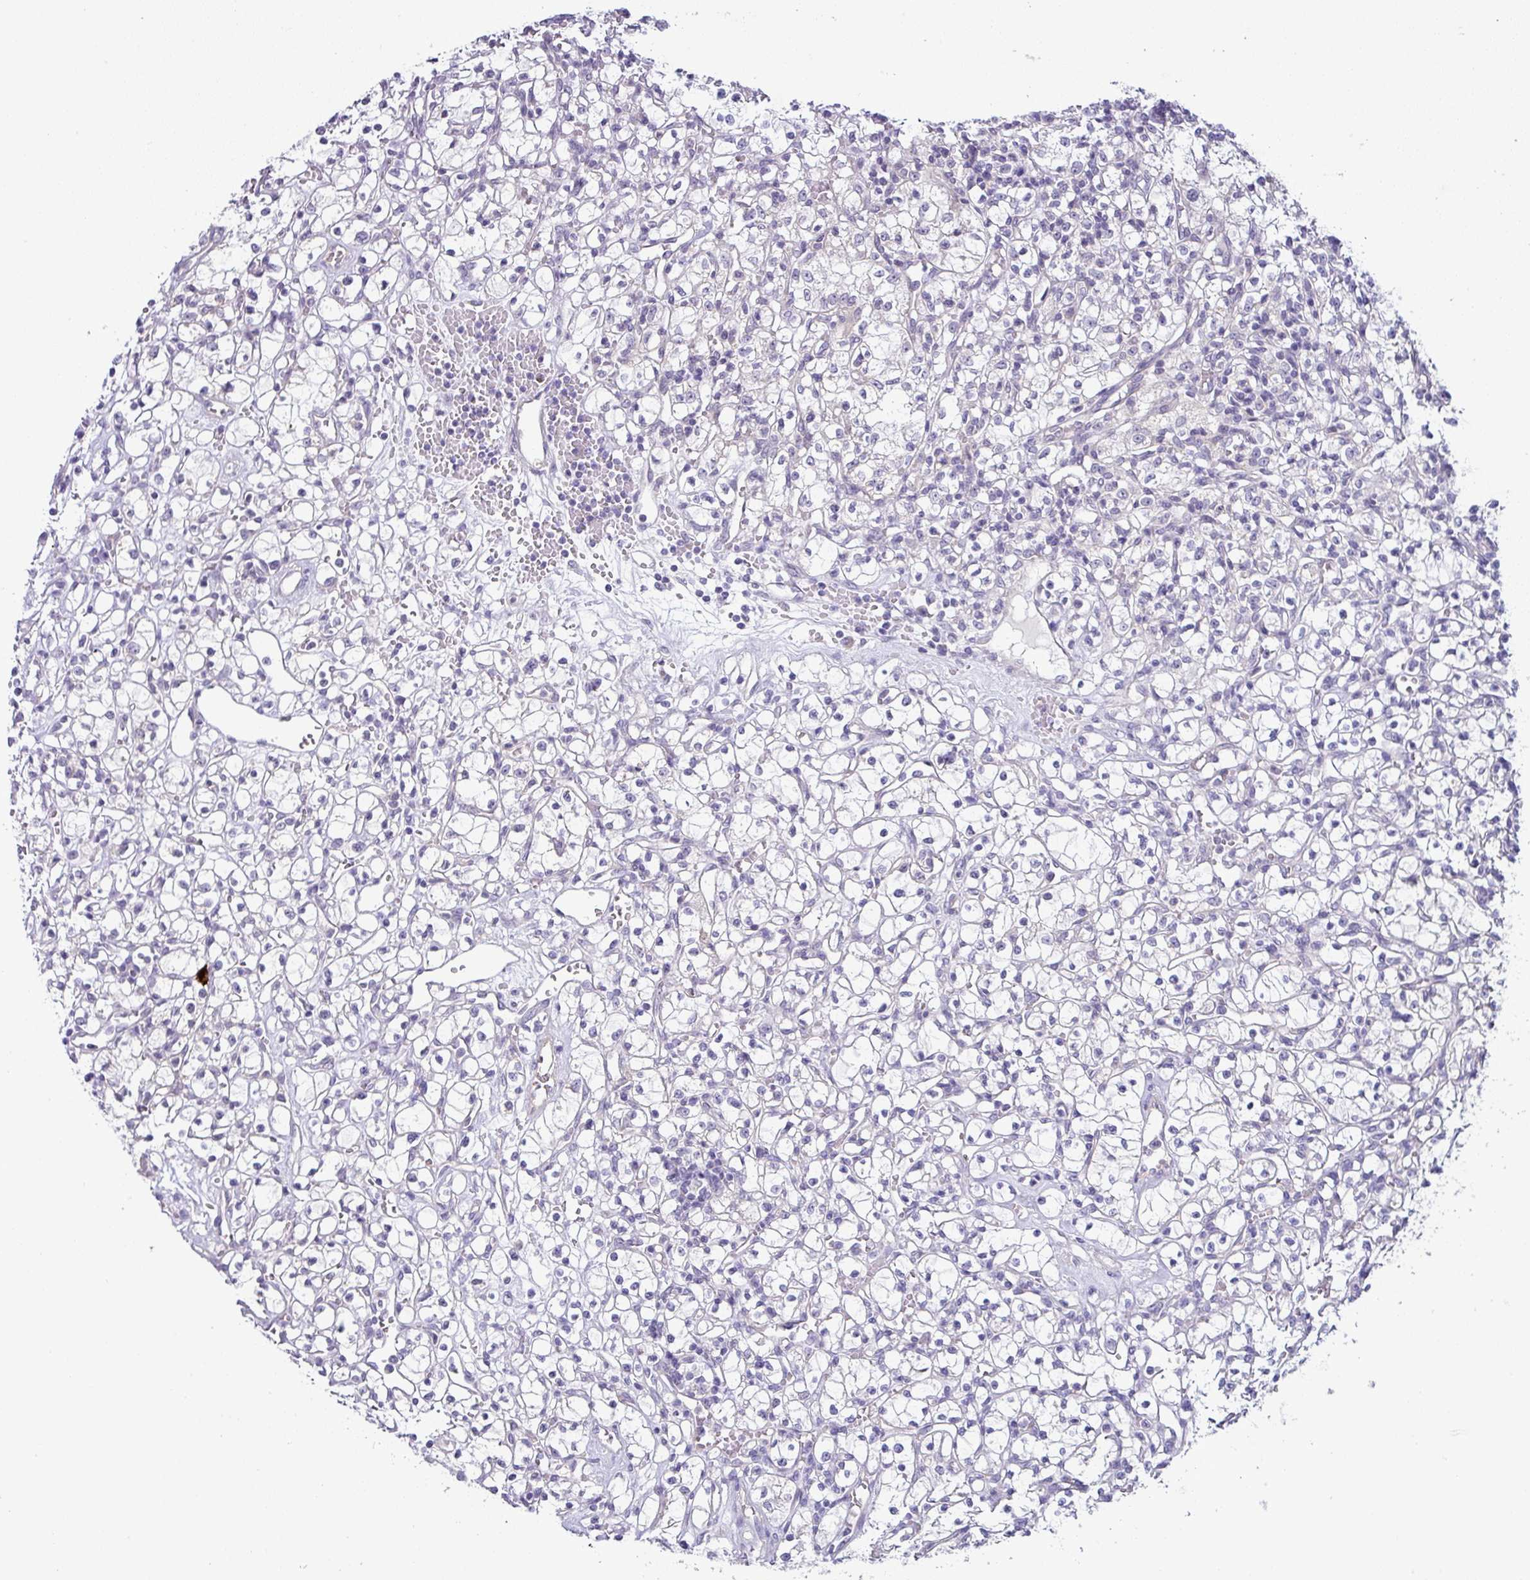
{"staining": {"intensity": "negative", "quantity": "none", "location": "none"}, "tissue": "renal cancer", "cell_type": "Tumor cells", "image_type": "cancer", "snomed": [{"axis": "morphology", "description": "Adenocarcinoma, NOS"}, {"axis": "topography", "description": "Kidney"}], "caption": "Immunohistochemistry (IHC) photomicrograph of human renal cancer (adenocarcinoma) stained for a protein (brown), which reveals no staining in tumor cells.", "gene": "HBEGF", "patient": {"sex": "female", "age": 59}}